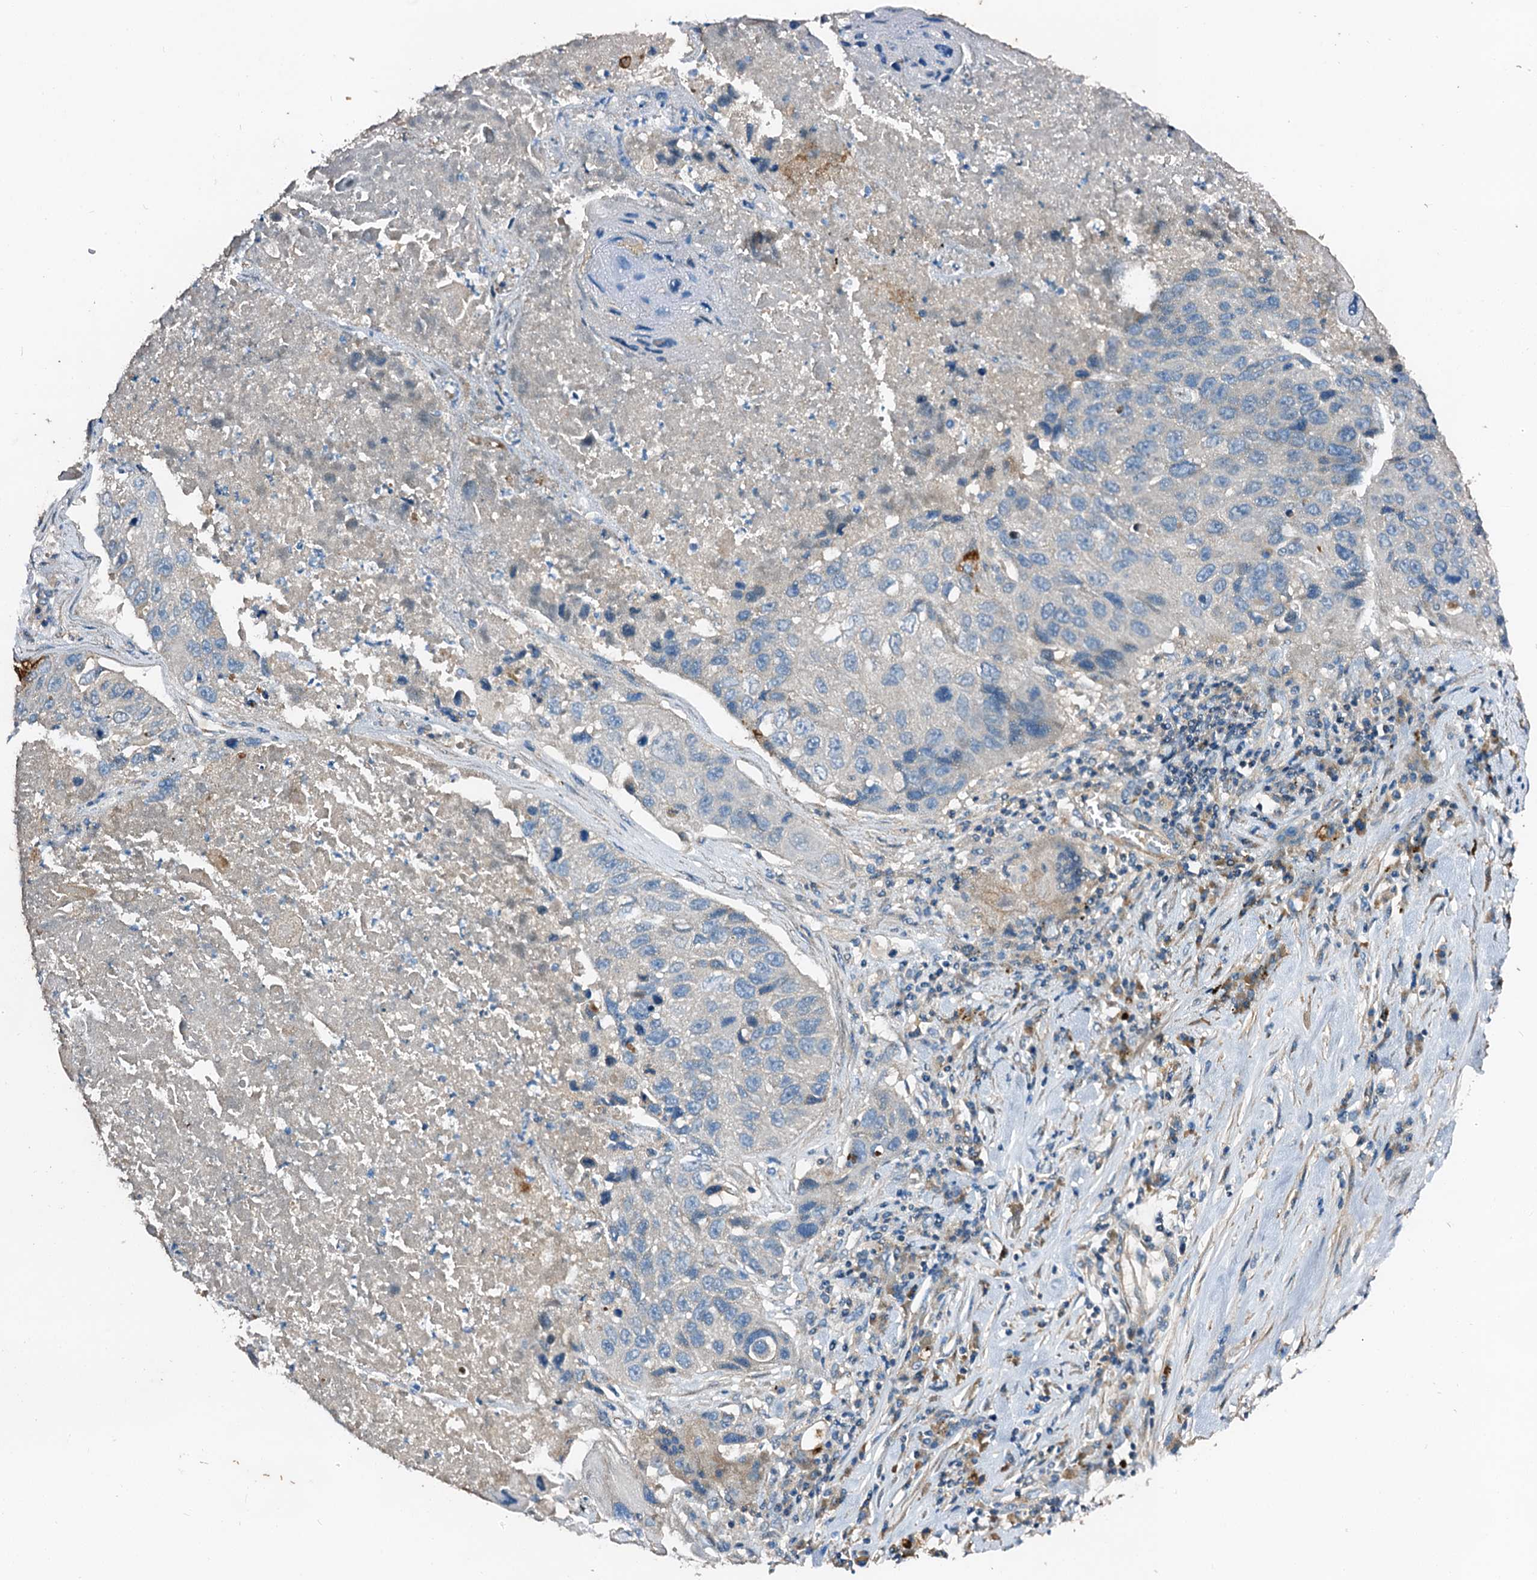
{"staining": {"intensity": "negative", "quantity": "none", "location": "none"}, "tissue": "lung cancer", "cell_type": "Tumor cells", "image_type": "cancer", "snomed": [{"axis": "morphology", "description": "Squamous cell carcinoma, NOS"}, {"axis": "topography", "description": "Lung"}], "caption": "The immunohistochemistry photomicrograph has no significant positivity in tumor cells of squamous cell carcinoma (lung) tissue.", "gene": "FIBIN", "patient": {"sex": "male", "age": 61}}